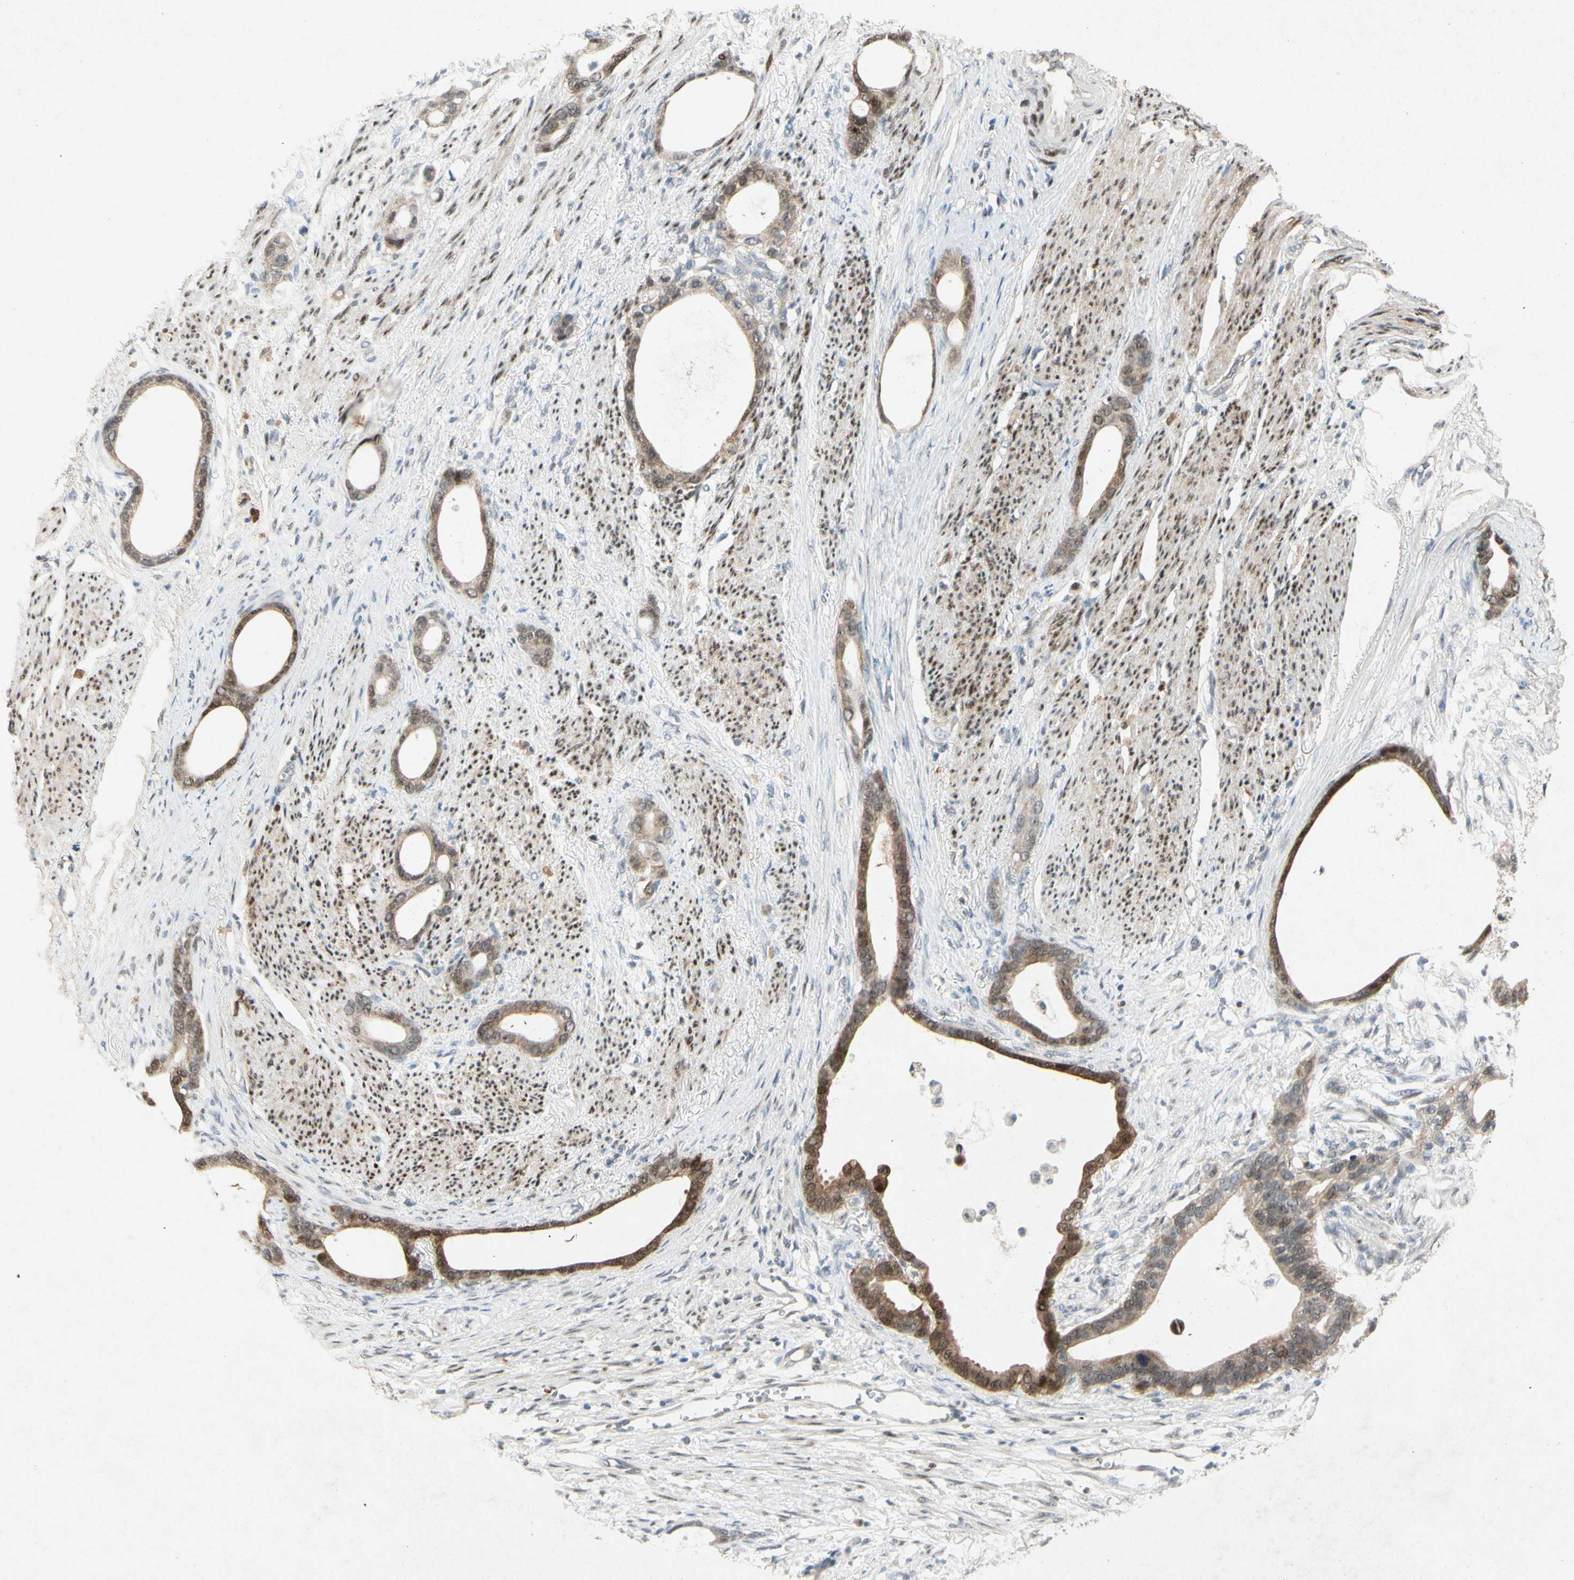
{"staining": {"intensity": "weak", "quantity": "25%-75%", "location": "cytoplasmic/membranous,nuclear"}, "tissue": "stomach cancer", "cell_type": "Tumor cells", "image_type": "cancer", "snomed": [{"axis": "morphology", "description": "Adenocarcinoma, NOS"}, {"axis": "topography", "description": "Stomach"}], "caption": "This is a histology image of IHC staining of adenocarcinoma (stomach), which shows weak staining in the cytoplasmic/membranous and nuclear of tumor cells.", "gene": "HSPA1B", "patient": {"sex": "female", "age": 75}}